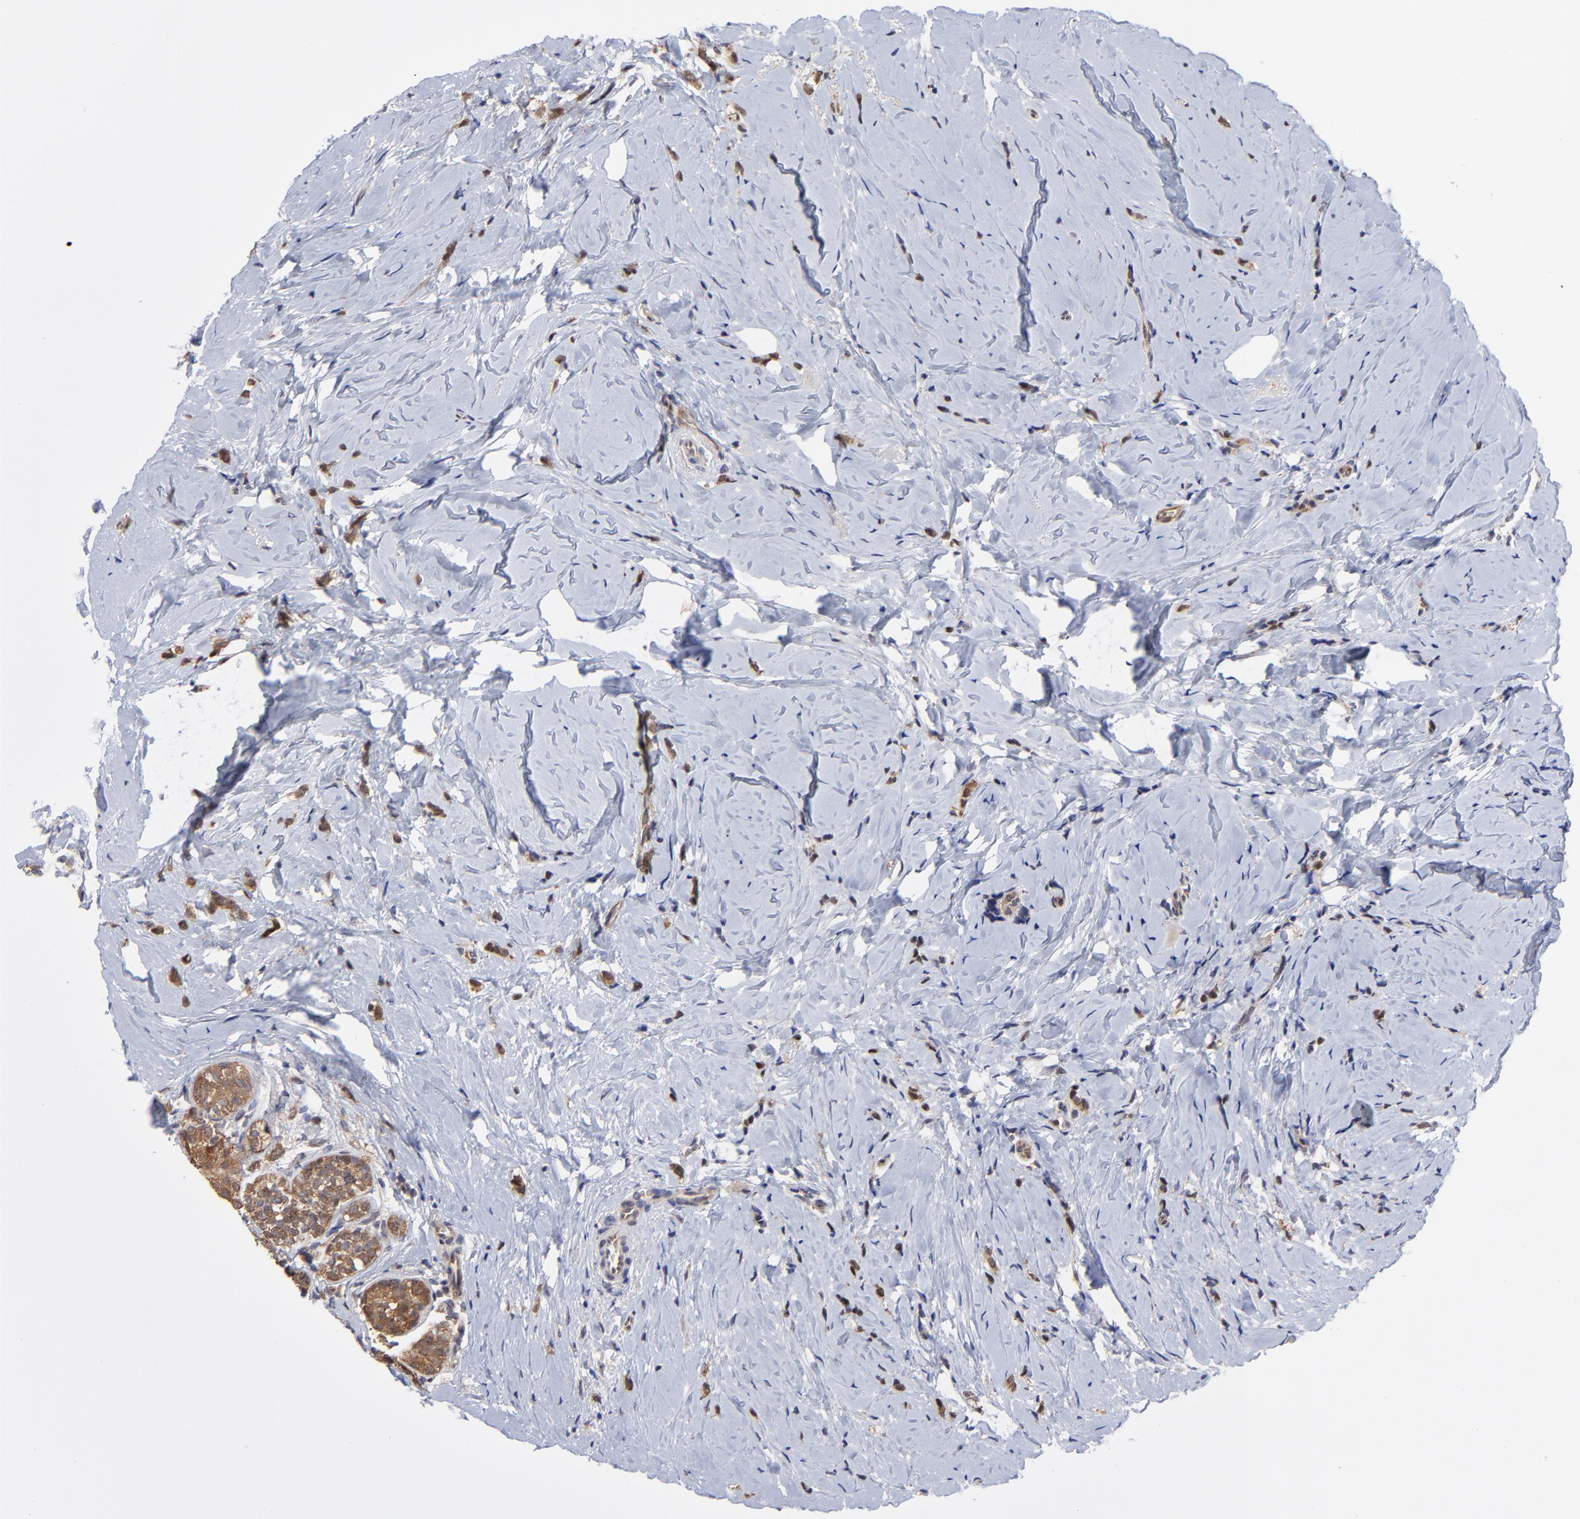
{"staining": {"intensity": "moderate", "quantity": ">75%", "location": "cytoplasmic/membranous"}, "tissue": "breast cancer", "cell_type": "Tumor cells", "image_type": "cancer", "snomed": [{"axis": "morphology", "description": "Lobular carcinoma"}, {"axis": "topography", "description": "Breast"}], "caption": "Protein staining demonstrates moderate cytoplasmic/membranous positivity in about >75% of tumor cells in breast cancer (lobular carcinoma).", "gene": "GART", "patient": {"sex": "female", "age": 64}}